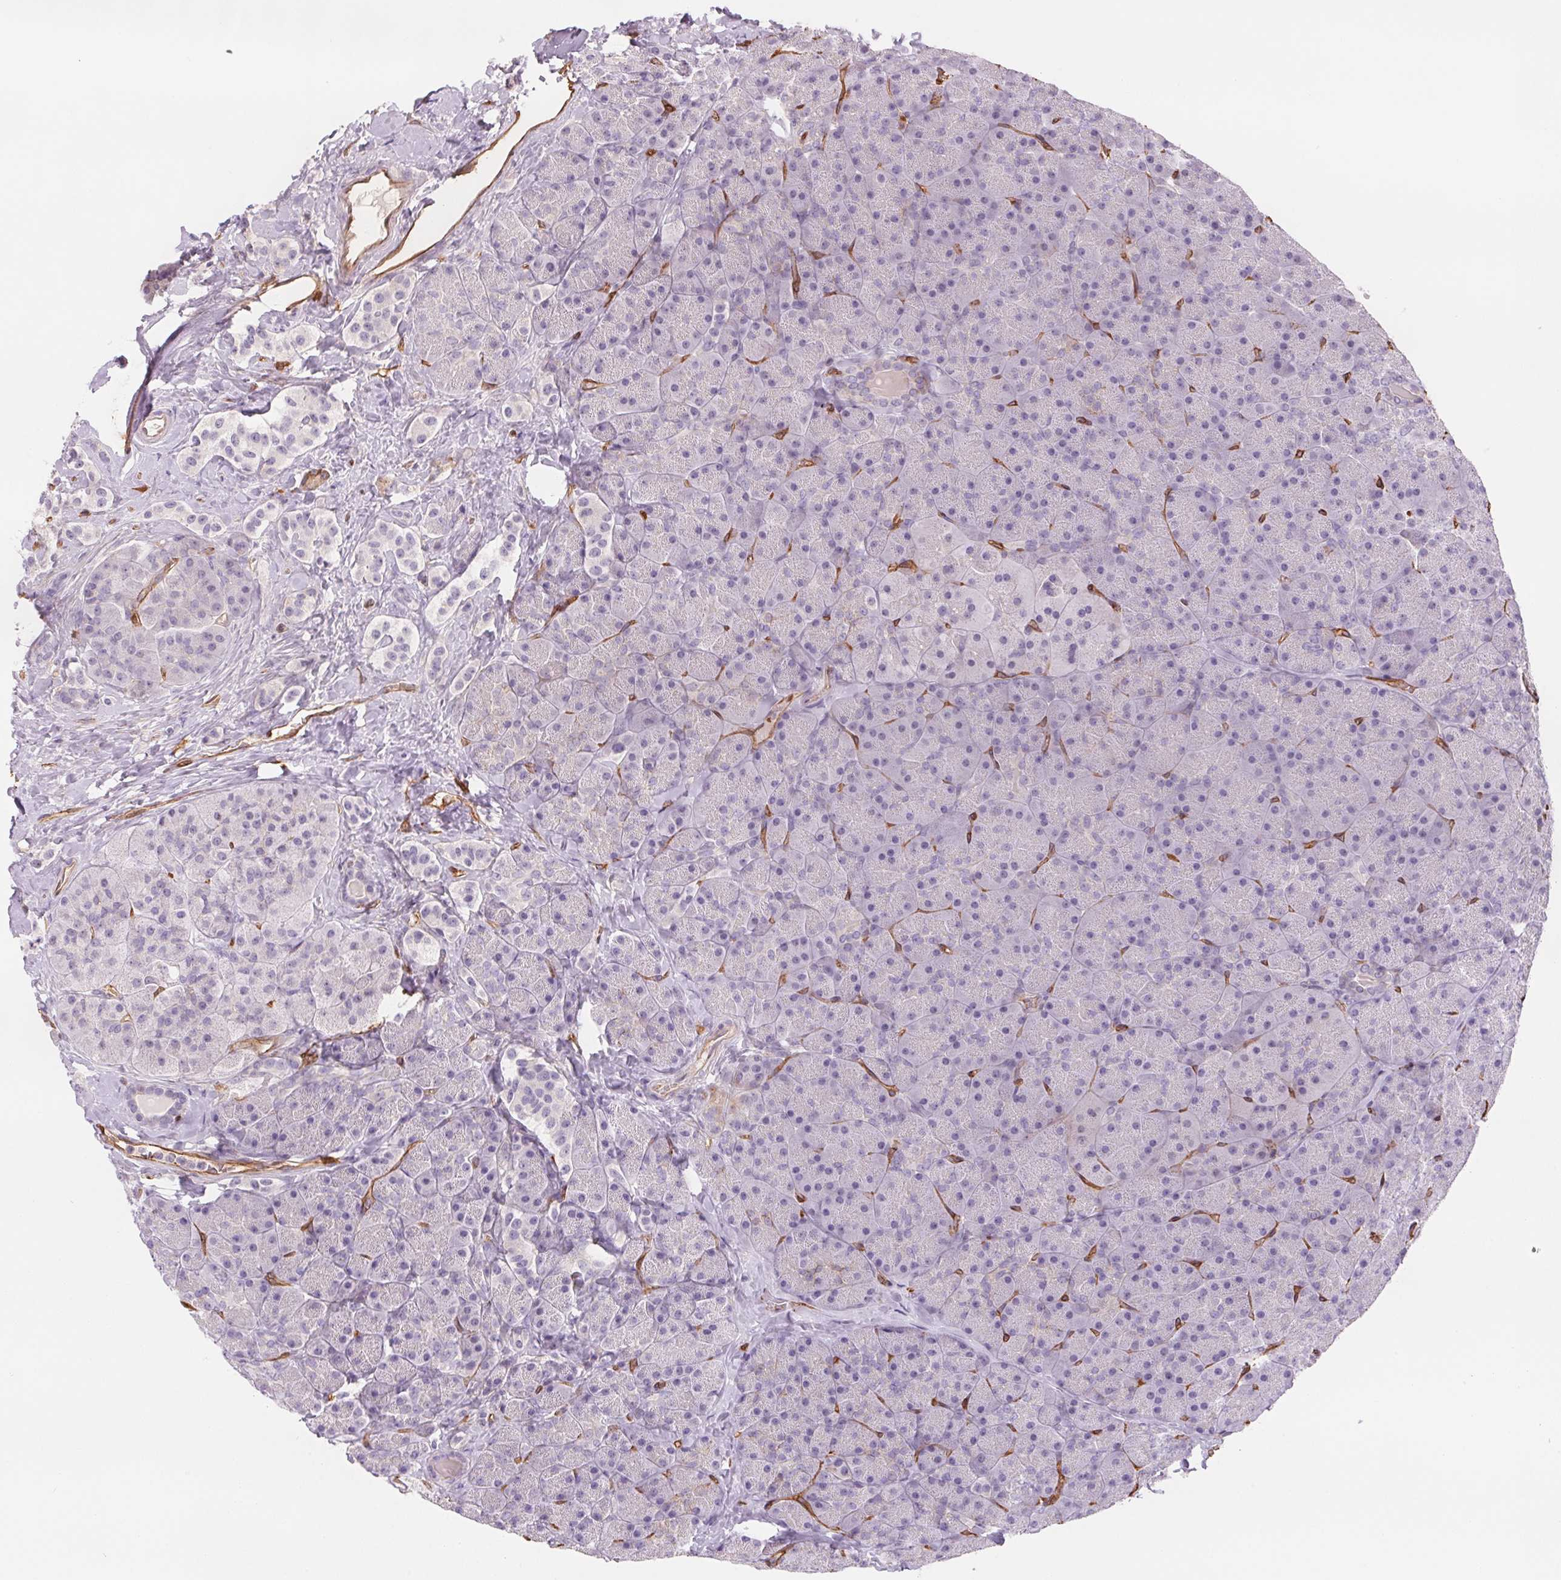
{"staining": {"intensity": "negative", "quantity": "none", "location": "none"}, "tissue": "carcinoid", "cell_type": "Tumor cells", "image_type": "cancer", "snomed": [{"axis": "morphology", "description": "Normal tissue, NOS"}, {"axis": "morphology", "description": "Carcinoid, malignant, NOS"}, {"axis": "topography", "description": "Pancreas"}], "caption": "Immunohistochemistry (IHC) micrograph of neoplastic tissue: malignant carcinoid stained with DAB (3,3'-diaminobenzidine) displays no significant protein expression in tumor cells.", "gene": "ANKRD13B", "patient": {"sex": "male", "age": 36}}